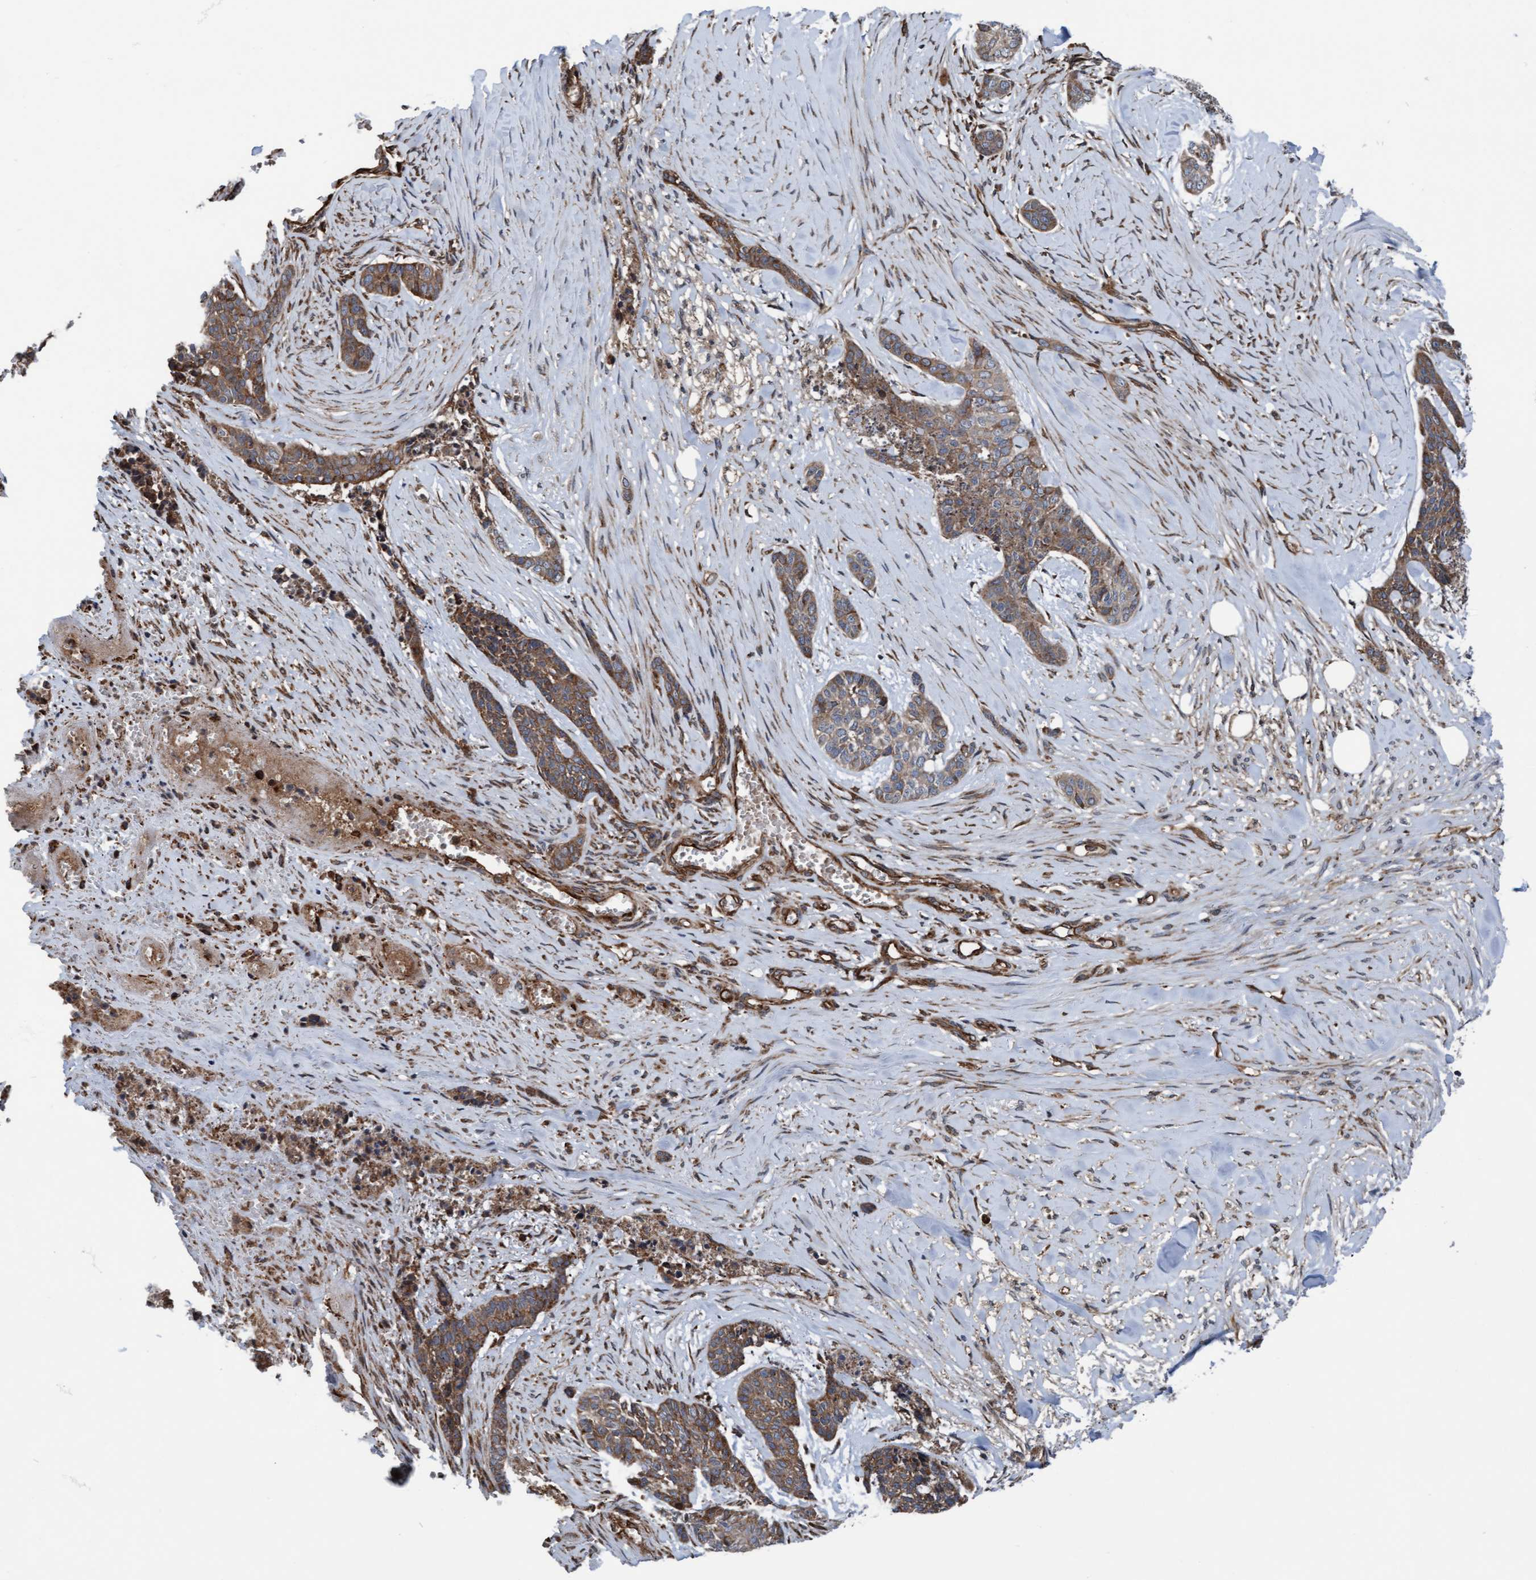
{"staining": {"intensity": "weak", "quantity": ">75%", "location": "cytoplasmic/membranous"}, "tissue": "skin cancer", "cell_type": "Tumor cells", "image_type": "cancer", "snomed": [{"axis": "morphology", "description": "Basal cell carcinoma"}, {"axis": "topography", "description": "Skin"}], "caption": "DAB (3,3'-diaminobenzidine) immunohistochemical staining of skin cancer (basal cell carcinoma) shows weak cytoplasmic/membranous protein positivity in approximately >75% of tumor cells.", "gene": "RAP1GAP2", "patient": {"sex": "female", "age": 64}}